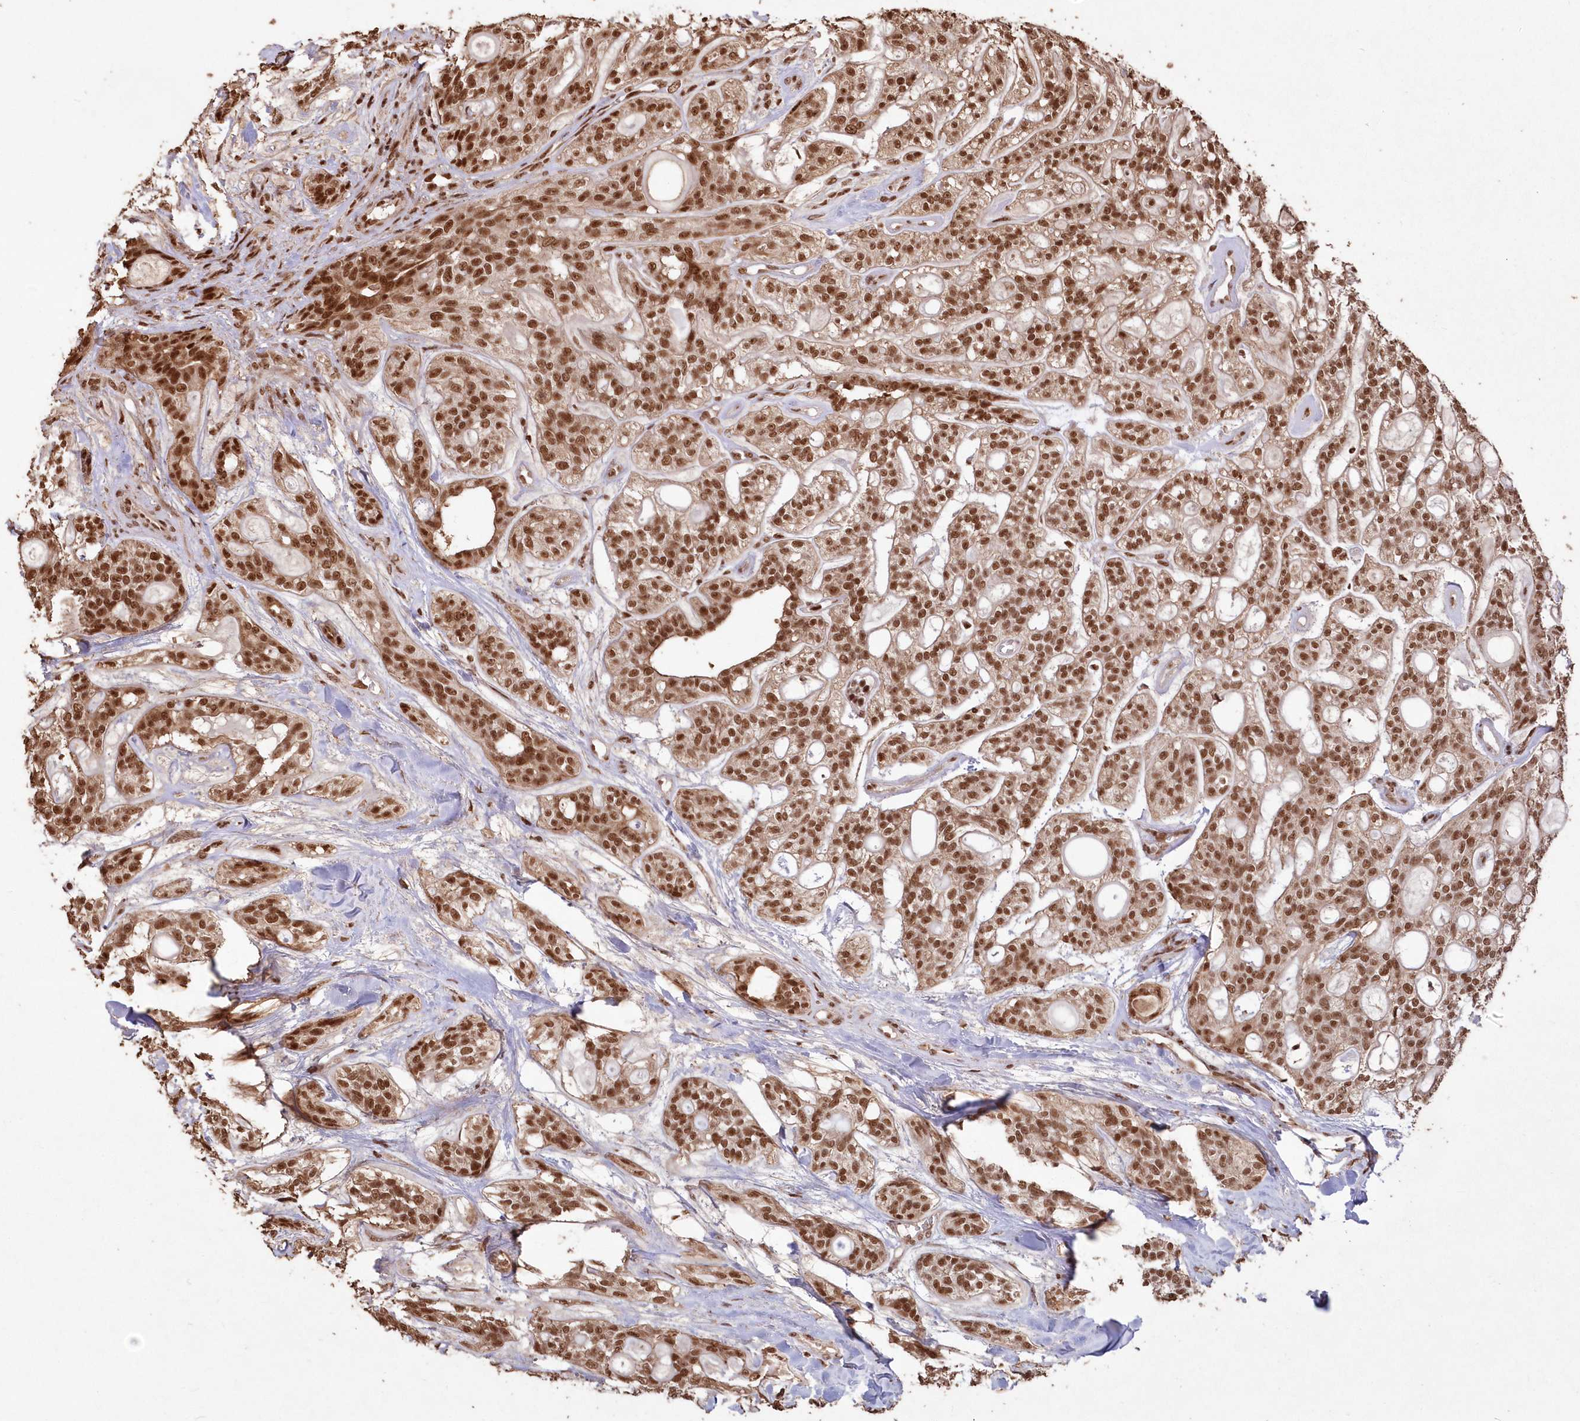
{"staining": {"intensity": "strong", "quantity": ">75%", "location": "nuclear"}, "tissue": "head and neck cancer", "cell_type": "Tumor cells", "image_type": "cancer", "snomed": [{"axis": "morphology", "description": "Adenocarcinoma, NOS"}, {"axis": "topography", "description": "Head-Neck"}], "caption": "The histopathology image displays staining of adenocarcinoma (head and neck), revealing strong nuclear protein expression (brown color) within tumor cells.", "gene": "PDS5A", "patient": {"sex": "male", "age": 66}}